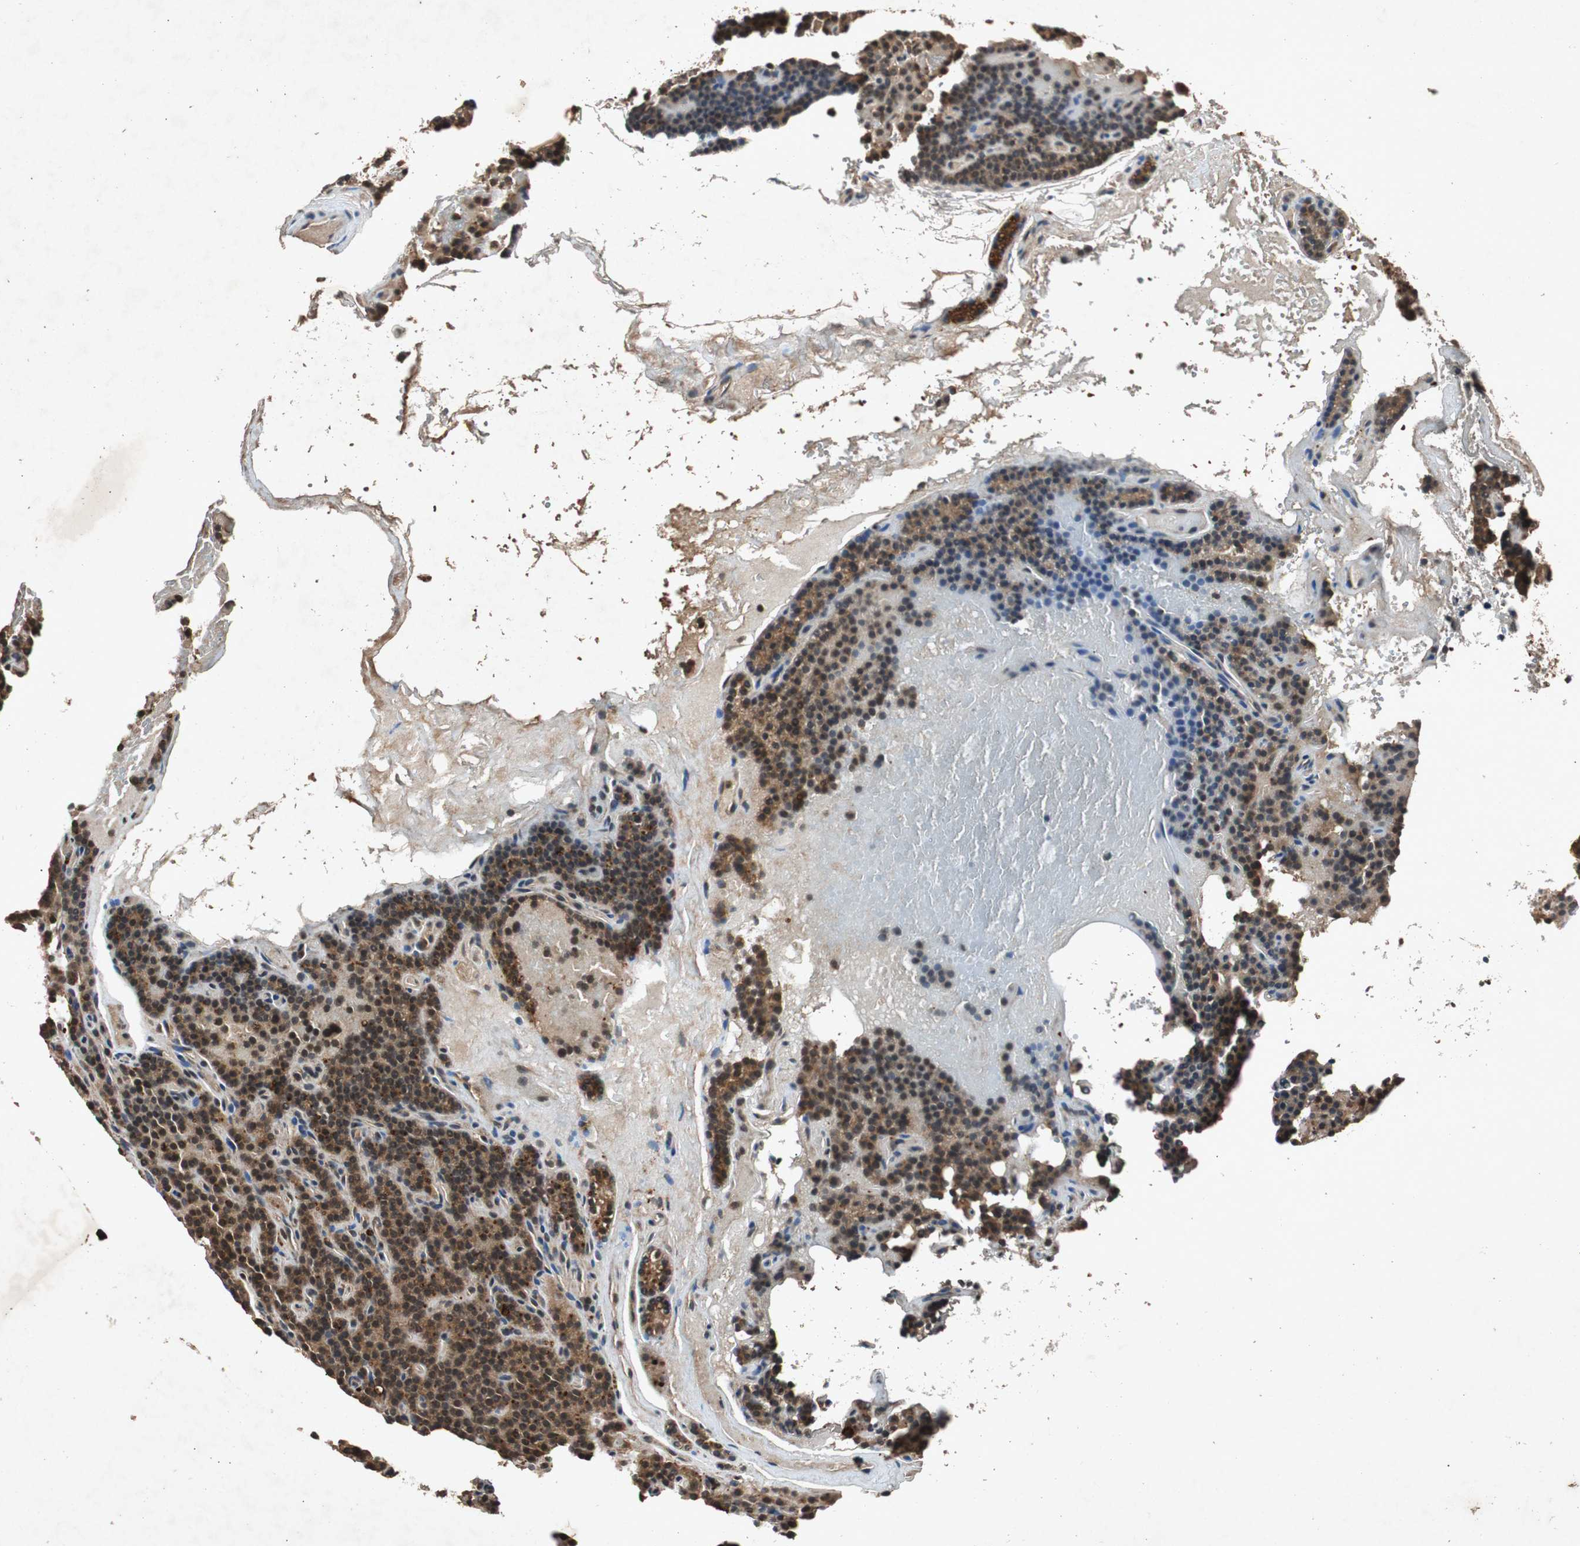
{"staining": {"intensity": "moderate", "quantity": "25%-75%", "location": "cytoplasmic/membranous"}, "tissue": "parathyroid gland", "cell_type": "Glandular cells", "image_type": "normal", "snomed": [{"axis": "morphology", "description": "Normal tissue, NOS"}, {"axis": "topography", "description": "Parathyroid gland"}], "caption": "Parathyroid gland stained for a protein demonstrates moderate cytoplasmic/membranous positivity in glandular cells. (DAB IHC, brown staining for protein, blue staining for nuclei).", "gene": "SLIT2", "patient": {"sex": "male", "age": 66}}